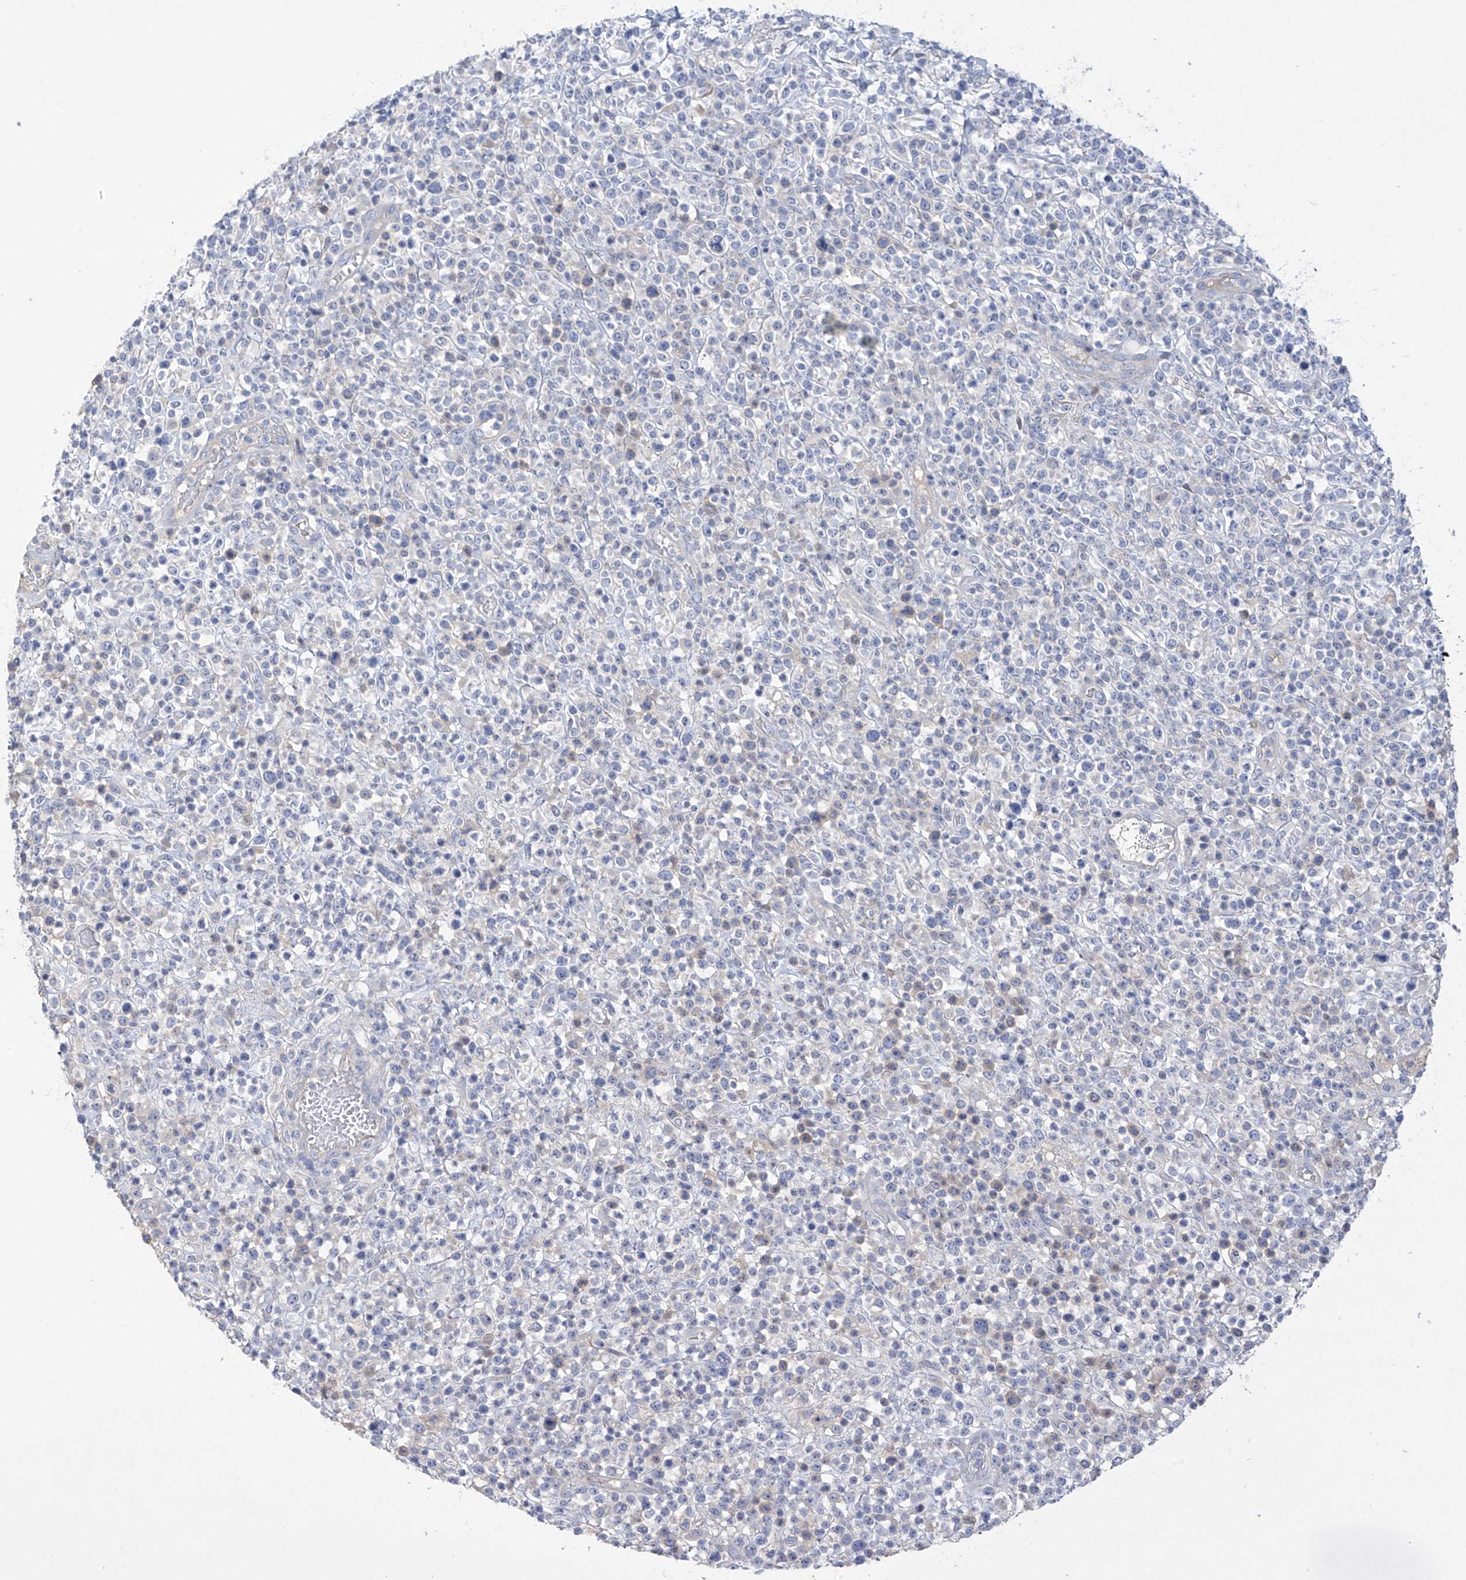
{"staining": {"intensity": "negative", "quantity": "none", "location": "none"}, "tissue": "lymphoma", "cell_type": "Tumor cells", "image_type": "cancer", "snomed": [{"axis": "morphology", "description": "Malignant lymphoma, non-Hodgkin's type, High grade"}, {"axis": "topography", "description": "Colon"}], "caption": "DAB (3,3'-diaminobenzidine) immunohistochemical staining of malignant lymphoma, non-Hodgkin's type (high-grade) shows no significant positivity in tumor cells. (DAB IHC with hematoxylin counter stain).", "gene": "PRSS12", "patient": {"sex": "female", "age": 53}}